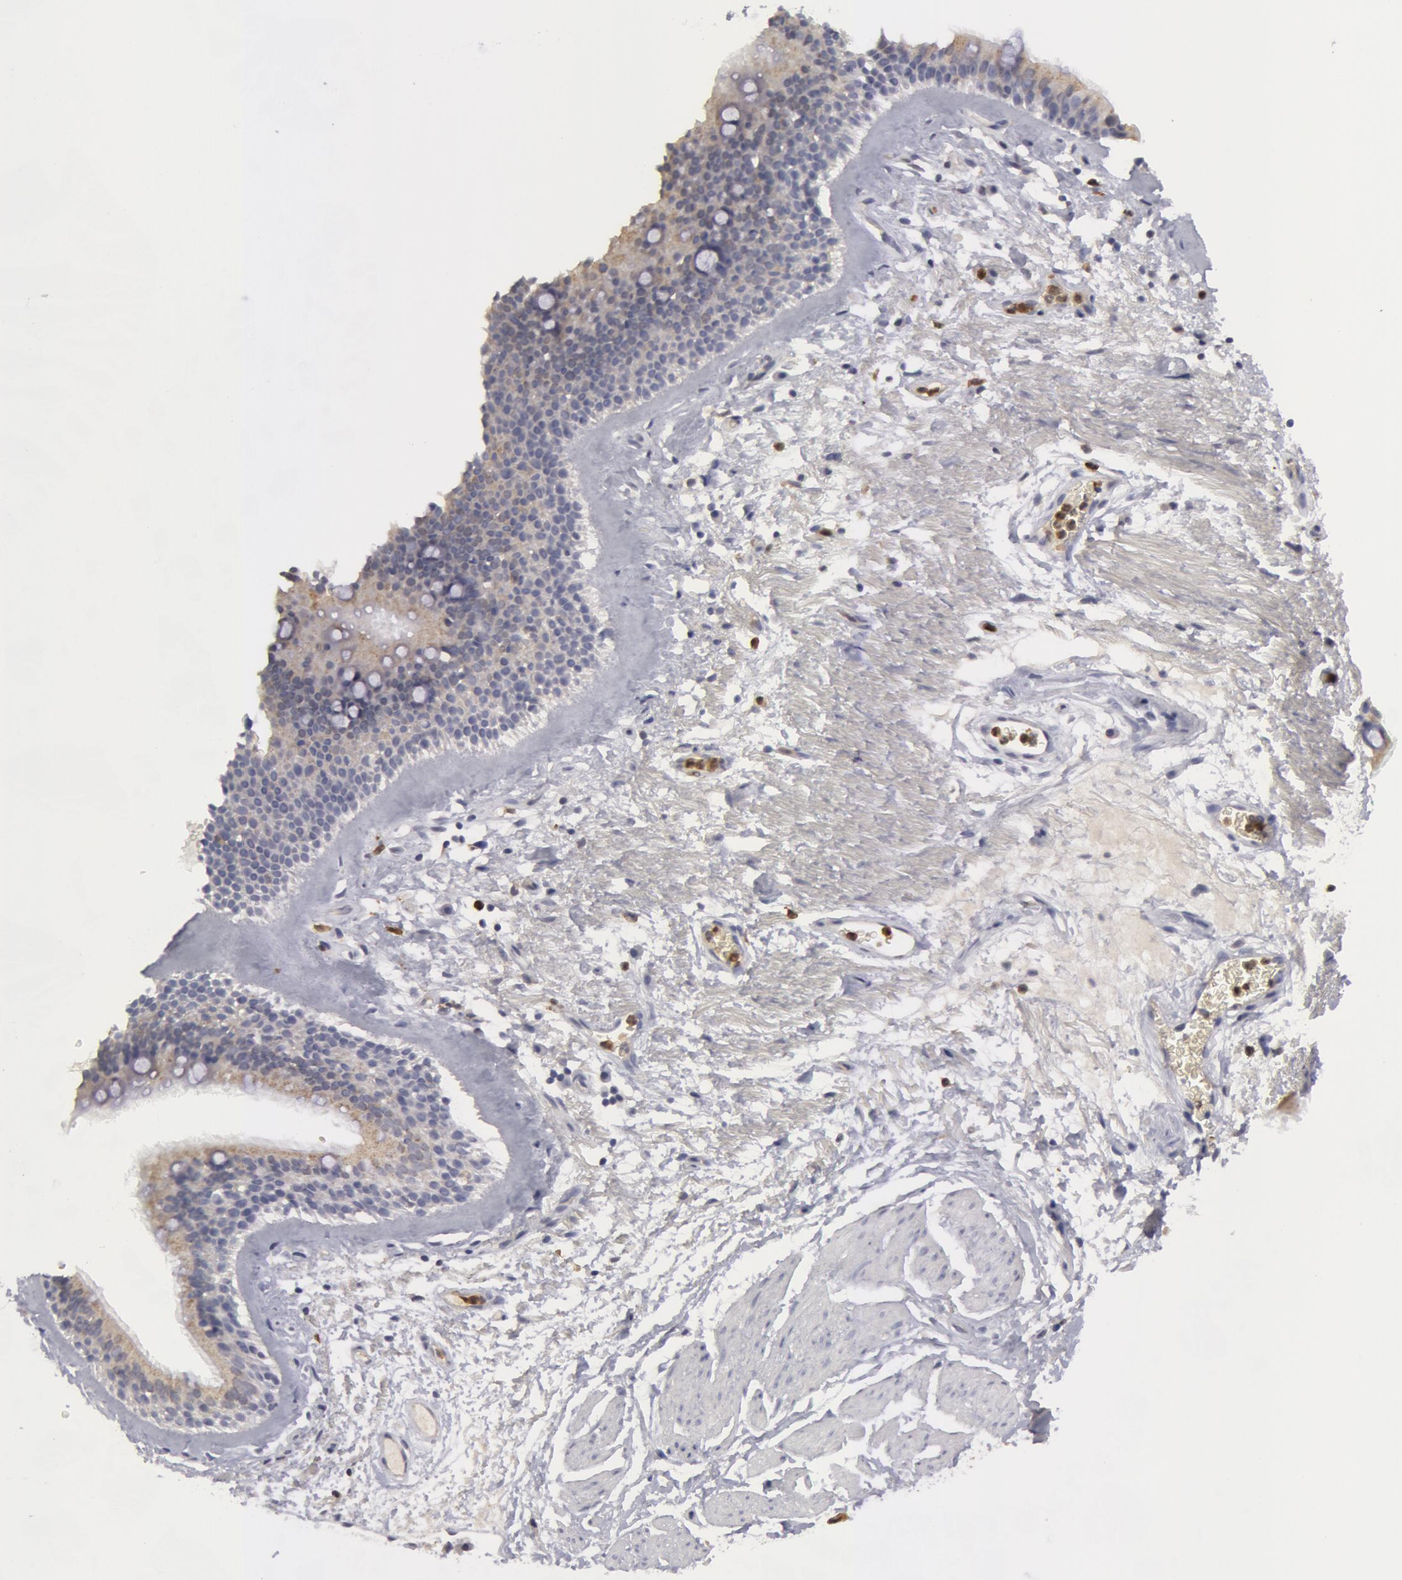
{"staining": {"intensity": "weak", "quantity": ">75%", "location": "cytoplasmic/membranous"}, "tissue": "bronchus", "cell_type": "Respiratory epithelial cells", "image_type": "normal", "snomed": [{"axis": "morphology", "description": "Normal tissue, NOS"}, {"axis": "topography", "description": "Cartilage tissue"}], "caption": "Immunohistochemical staining of unremarkable bronchus reveals weak cytoplasmic/membranous protein staining in about >75% of respiratory epithelial cells. (brown staining indicates protein expression, while blue staining denotes nuclei).", "gene": "CAT", "patient": {"sex": "female", "age": 63}}